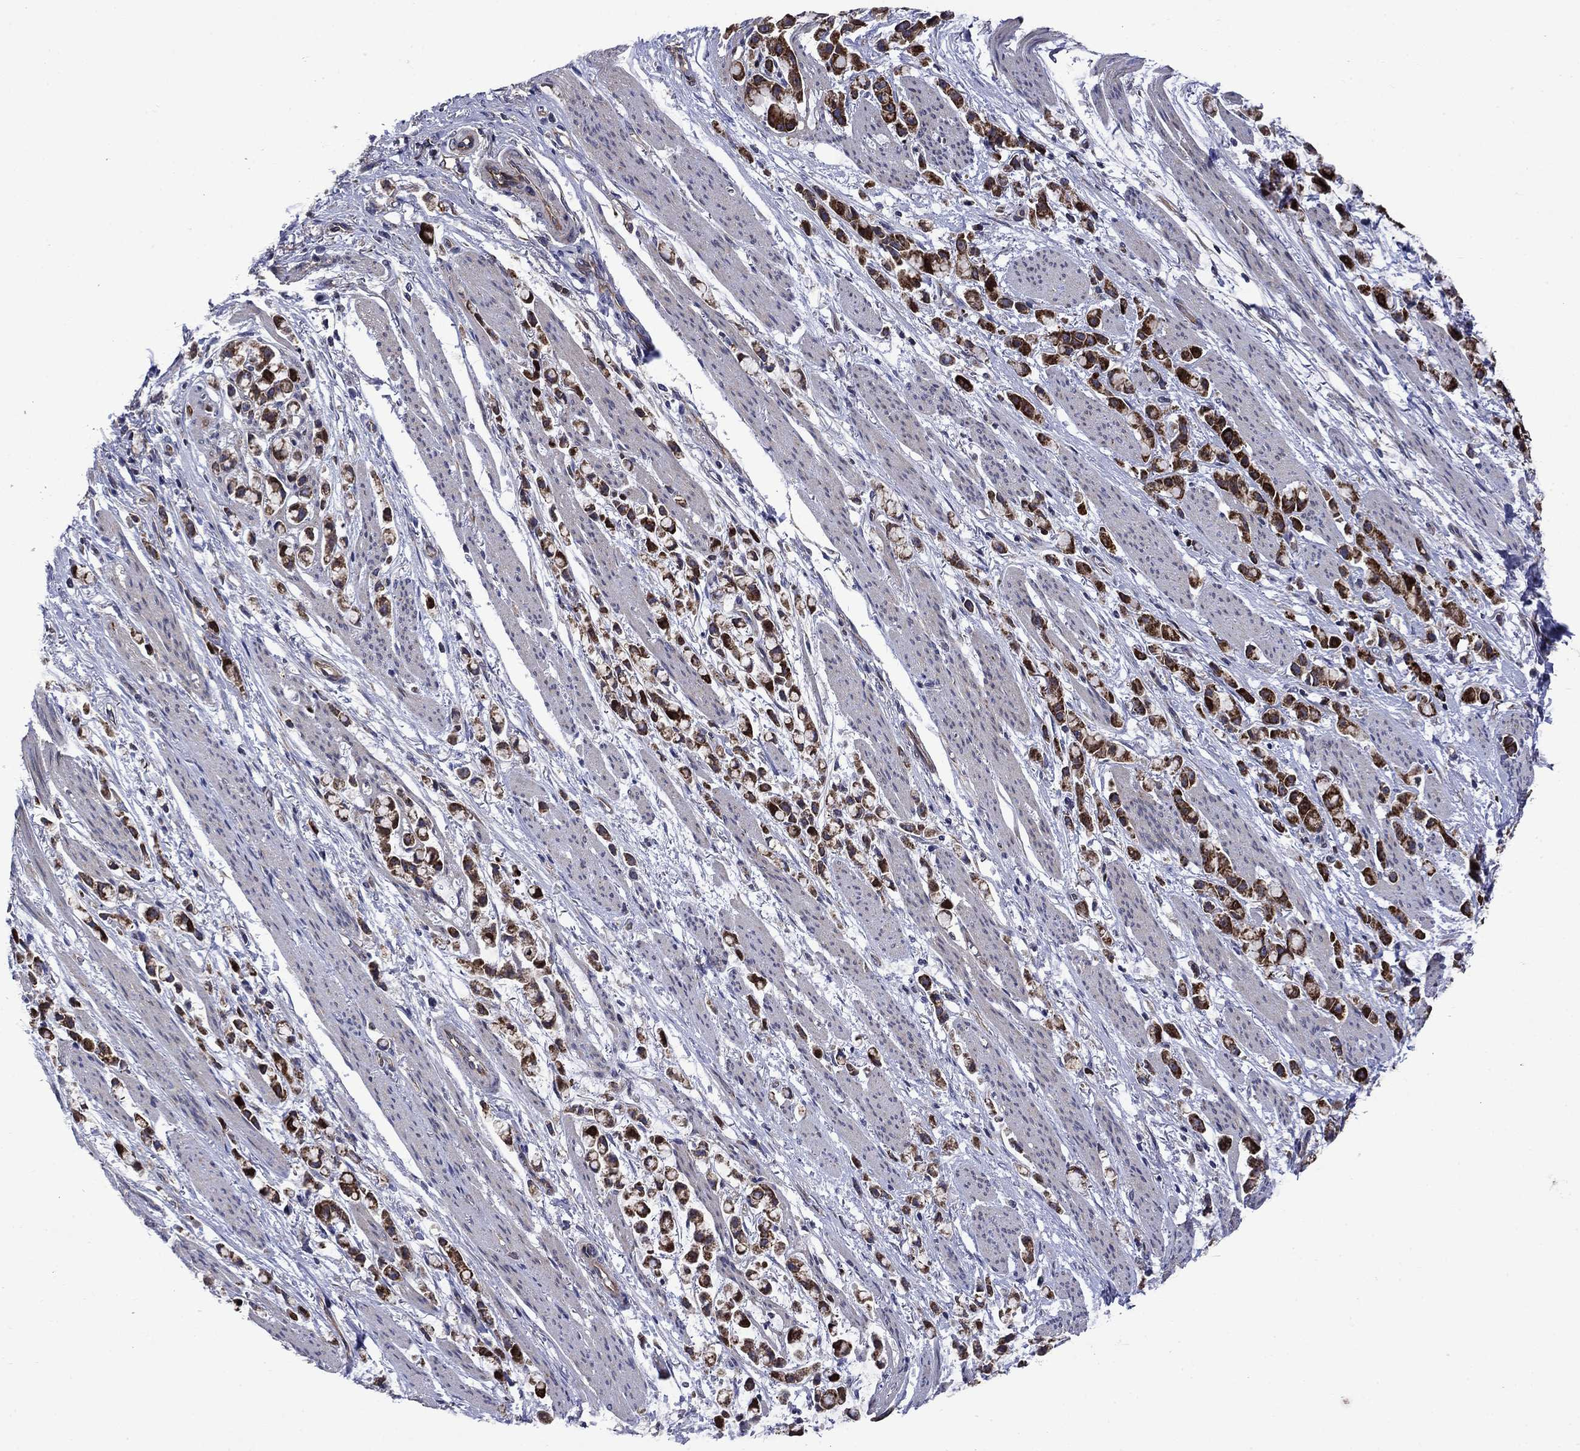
{"staining": {"intensity": "strong", "quantity": ">75%", "location": "cytoplasmic/membranous"}, "tissue": "stomach cancer", "cell_type": "Tumor cells", "image_type": "cancer", "snomed": [{"axis": "morphology", "description": "Adenocarcinoma, NOS"}, {"axis": "topography", "description": "Stomach"}], "caption": "A brown stain highlights strong cytoplasmic/membranous positivity of a protein in stomach cancer (adenocarcinoma) tumor cells.", "gene": "KIF22", "patient": {"sex": "female", "age": 81}}